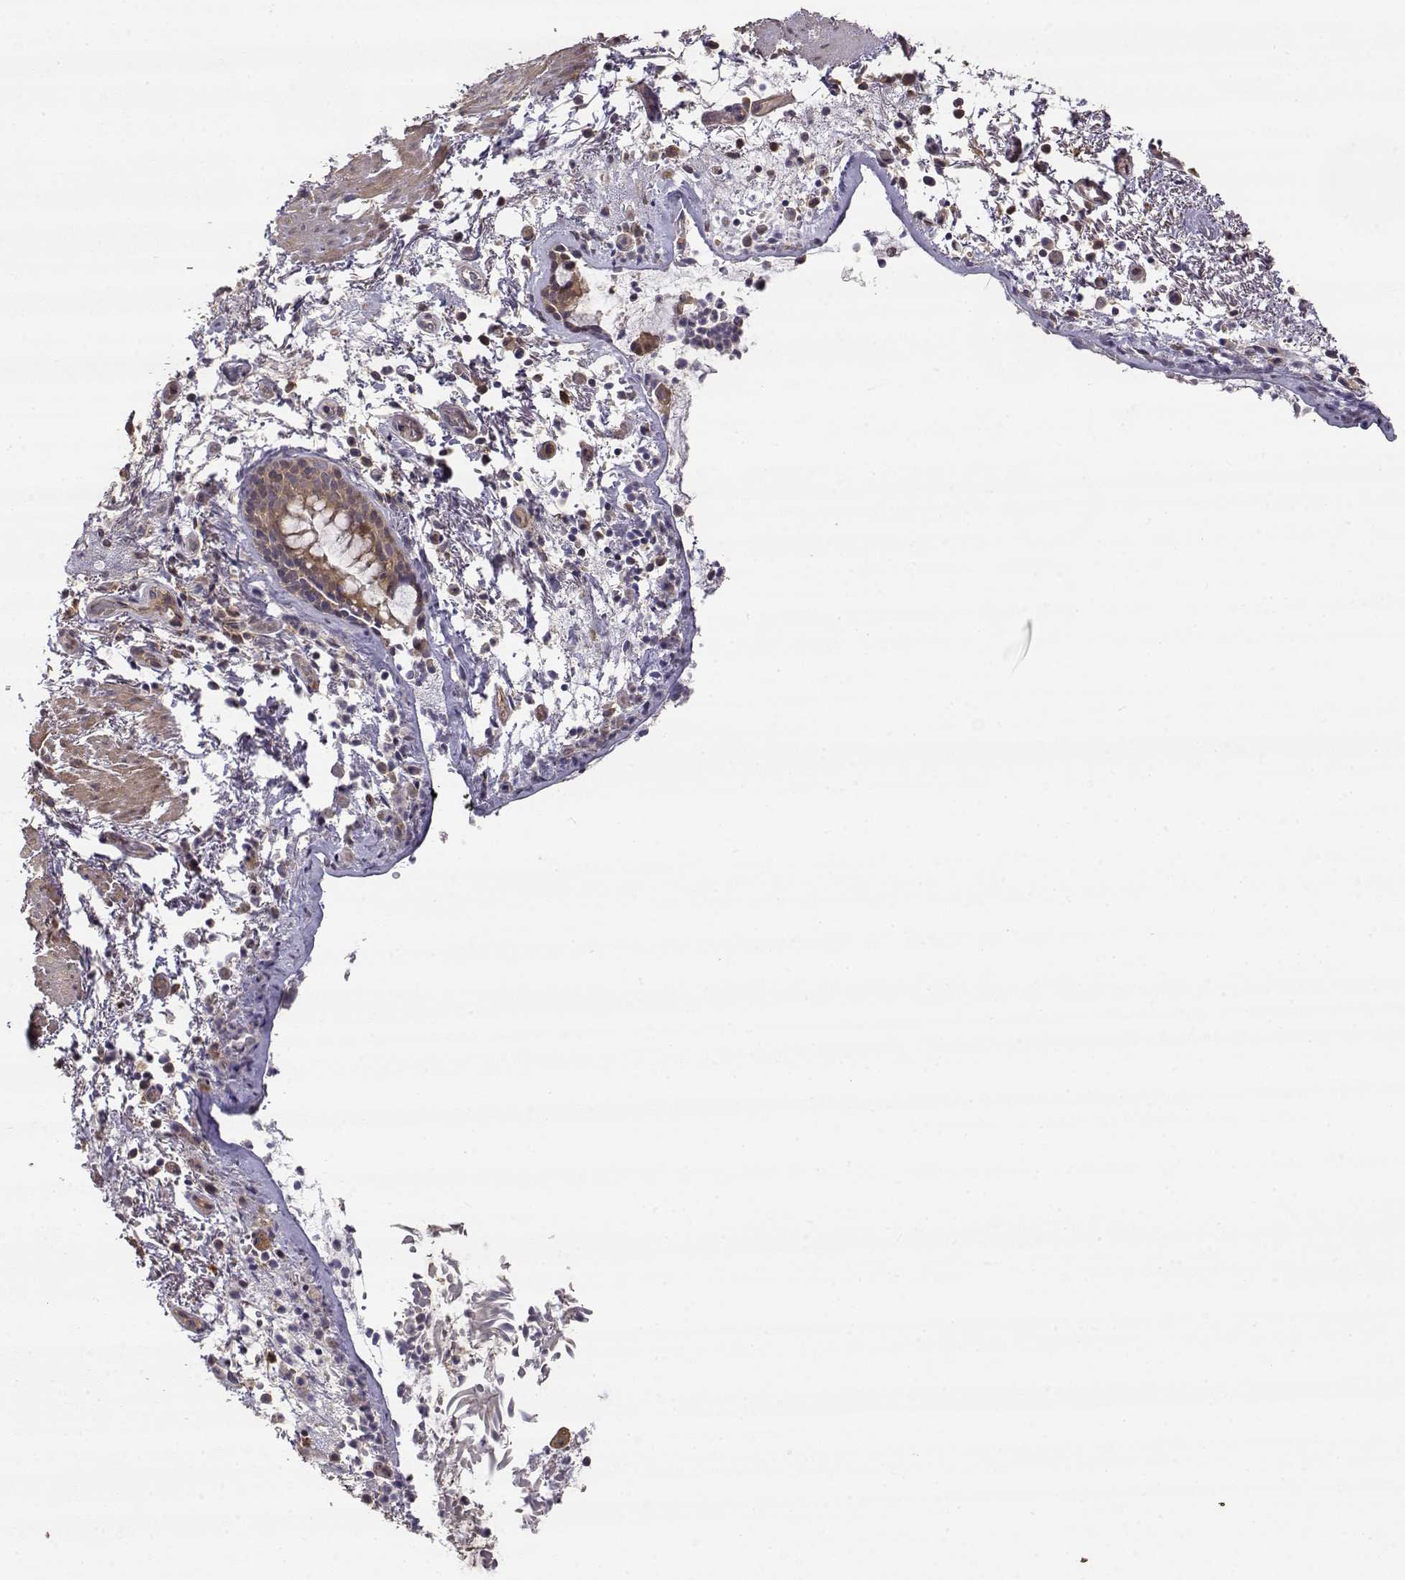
{"staining": {"intensity": "moderate", "quantity": ">75%", "location": "cytoplasmic/membranous"}, "tissue": "bronchus", "cell_type": "Respiratory epithelial cells", "image_type": "normal", "snomed": [{"axis": "morphology", "description": "Normal tissue, NOS"}, {"axis": "topography", "description": "Bronchus"}], "caption": "The immunohistochemical stain highlights moderate cytoplasmic/membranous staining in respiratory epithelial cells of benign bronchus.", "gene": "CRIM1", "patient": {"sex": "female", "age": 64}}